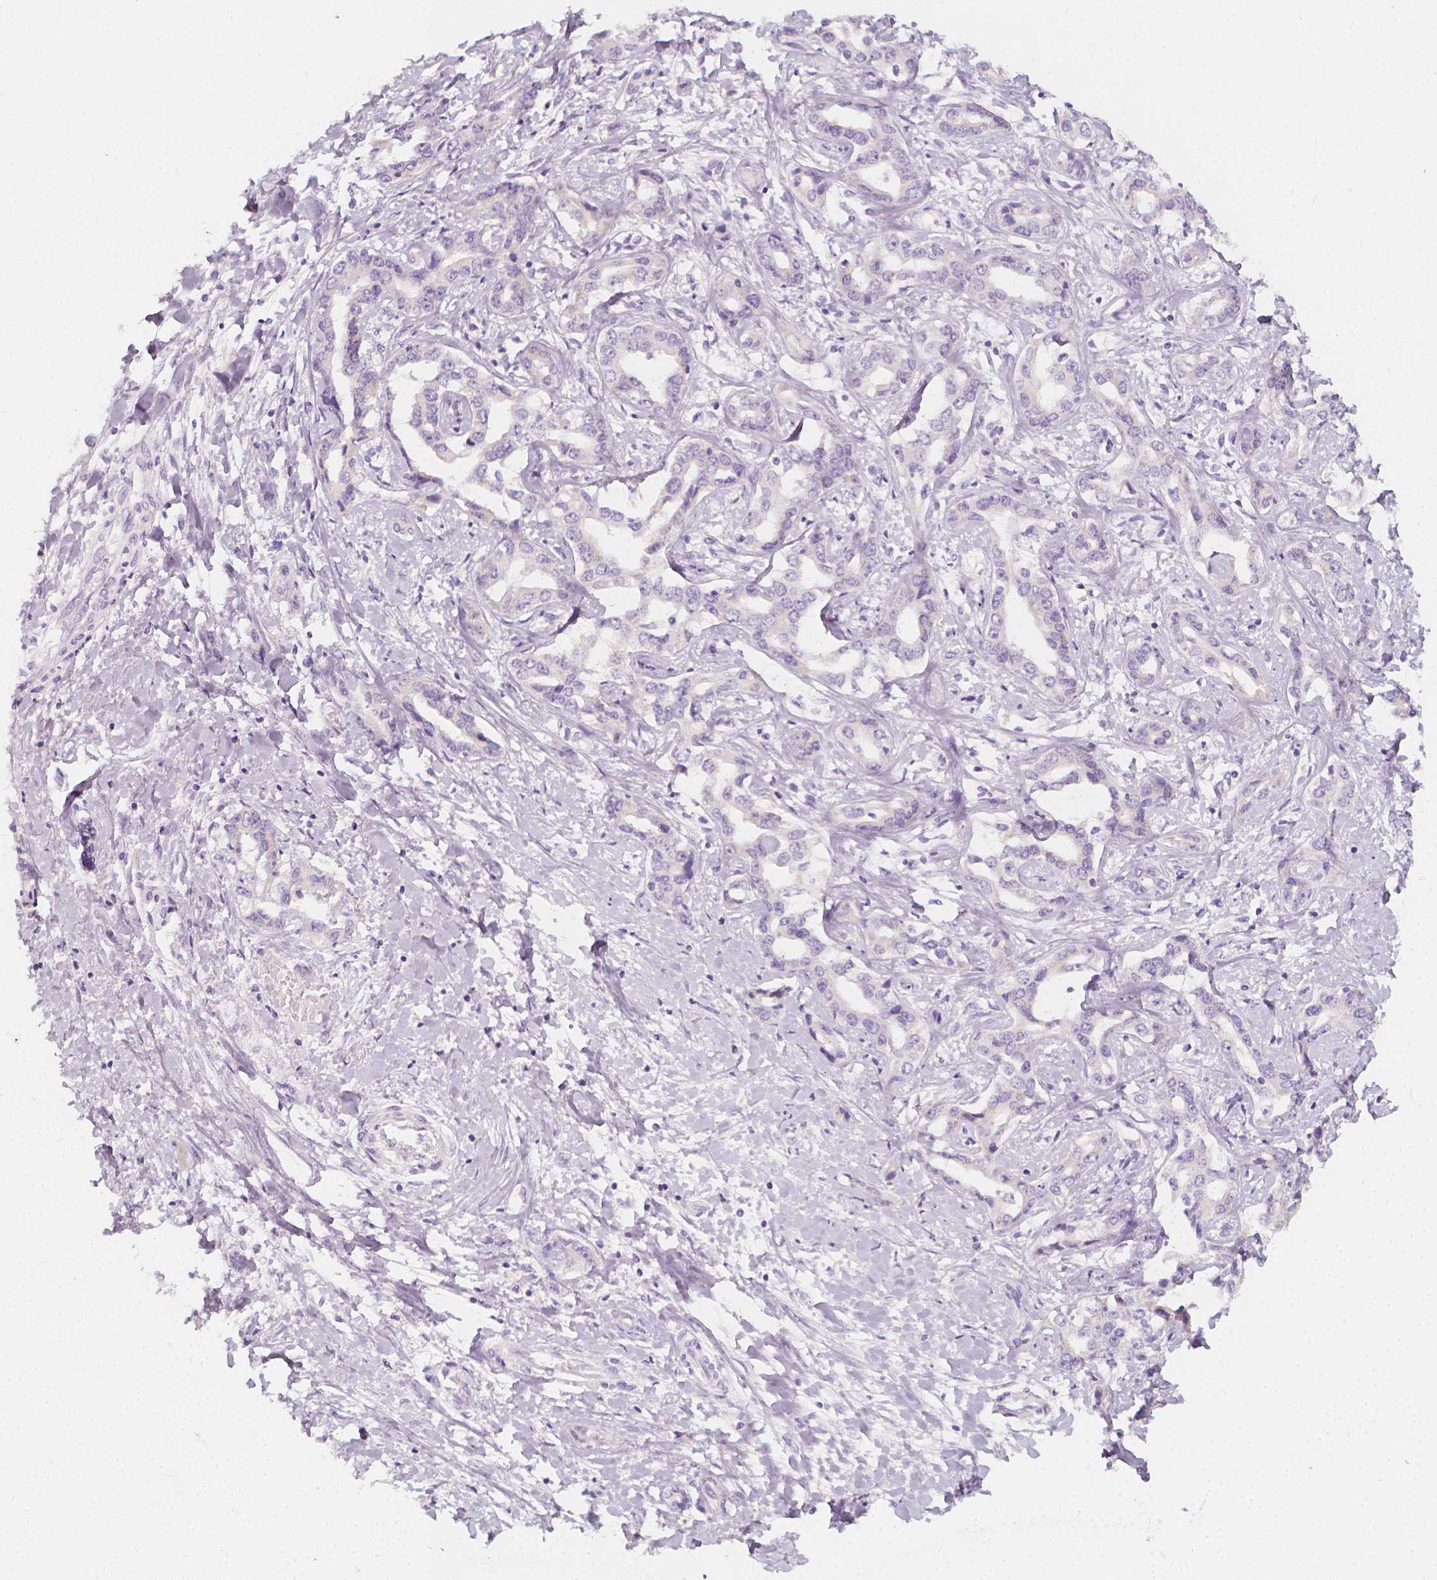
{"staining": {"intensity": "negative", "quantity": "none", "location": "none"}, "tissue": "liver cancer", "cell_type": "Tumor cells", "image_type": "cancer", "snomed": [{"axis": "morphology", "description": "Cholangiocarcinoma"}, {"axis": "topography", "description": "Liver"}], "caption": "This is an IHC micrograph of human liver cholangiocarcinoma. There is no staining in tumor cells.", "gene": "RBFOX1", "patient": {"sex": "male", "age": 59}}